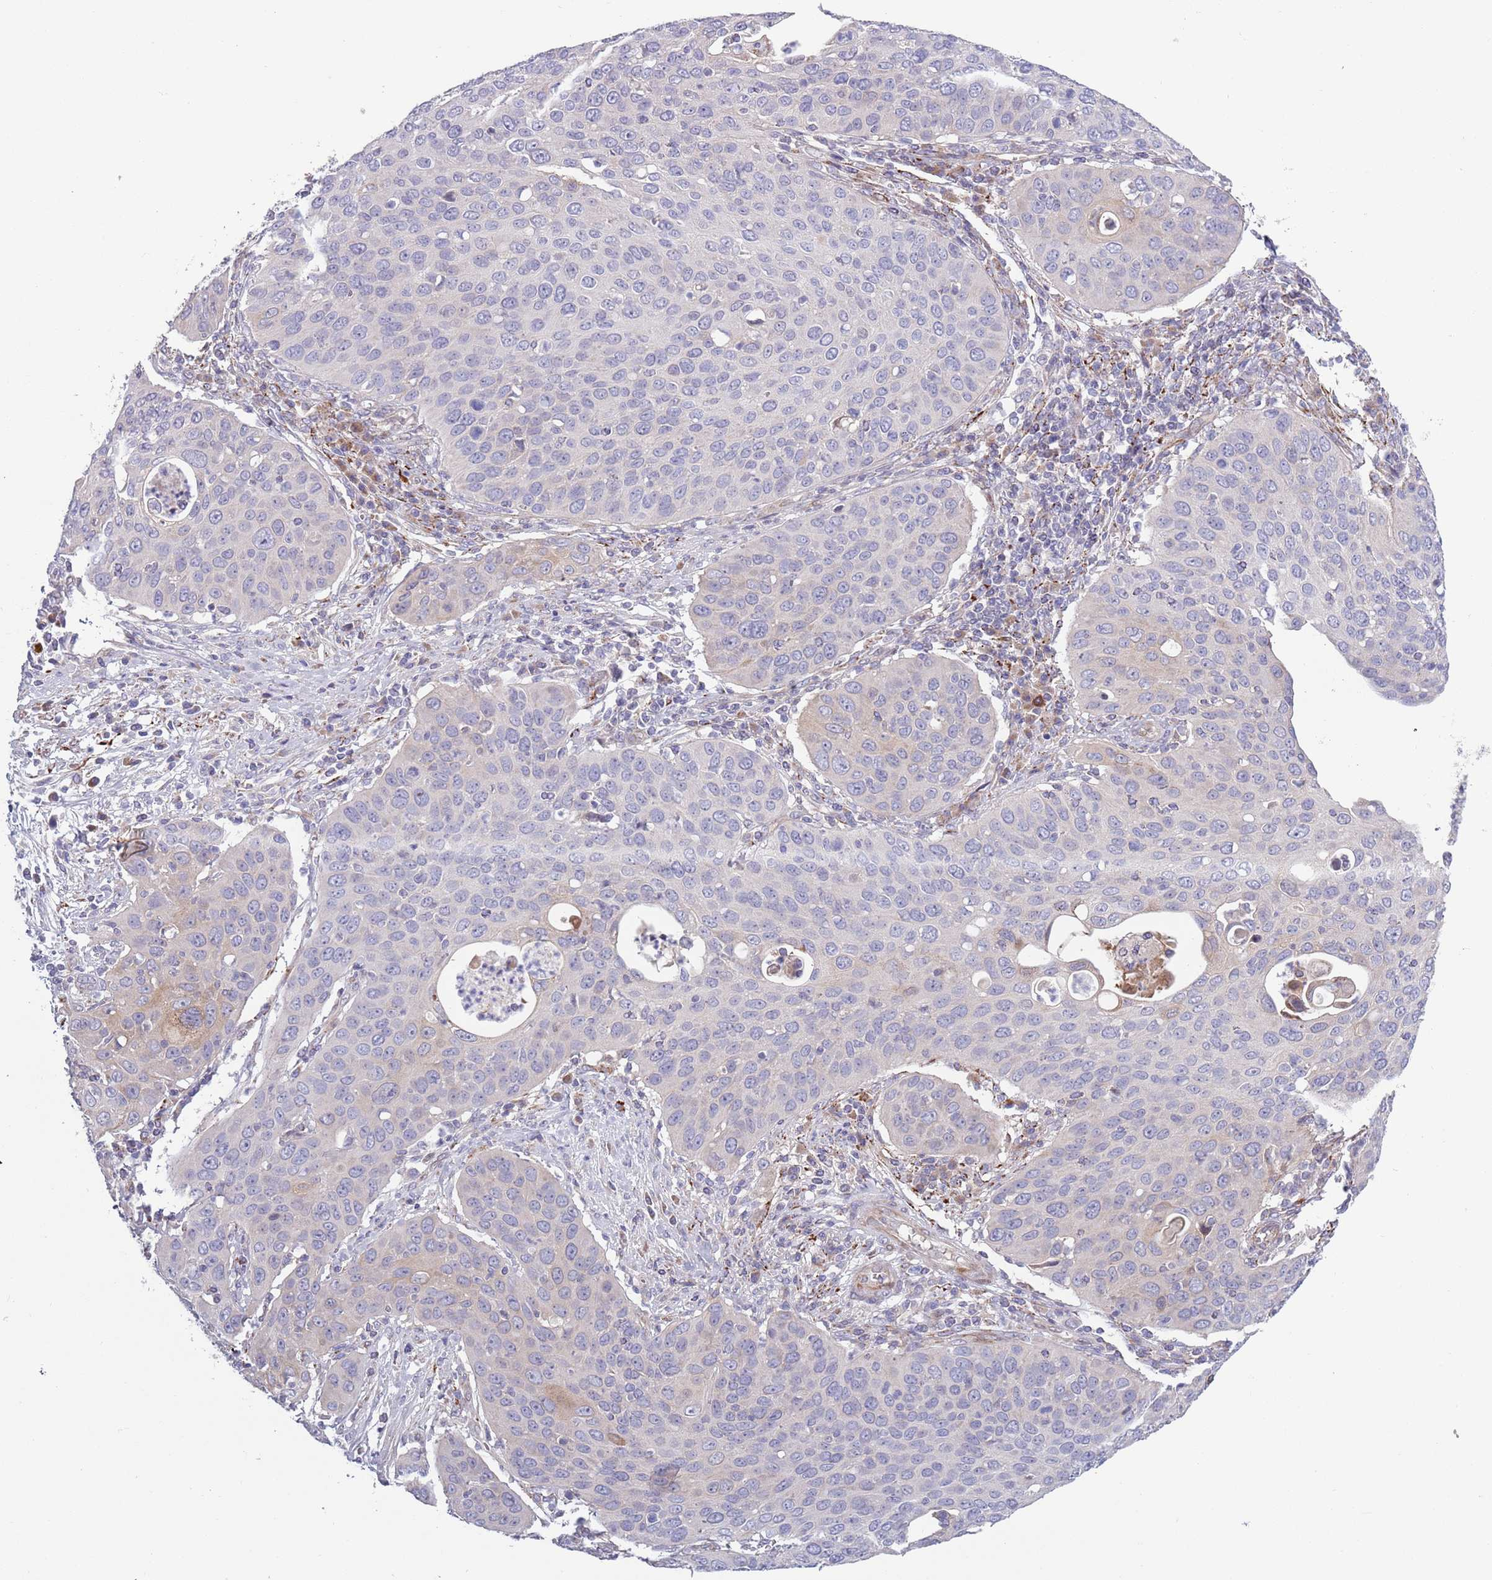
{"staining": {"intensity": "negative", "quantity": "none", "location": "none"}, "tissue": "cervical cancer", "cell_type": "Tumor cells", "image_type": "cancer", "snomed": [{"axis": "morphology", "description": "Squamous cell carcinoma, NOS"}, {"axis": "topography", "description": "Cervix"}], "caption": "Immunohistochemical staining of cervical cancer (squamous cell carcinoma) exhibits no significant staining in tumor cells.", "gene": "TYW1", "patient": {"sex": "female", "age": 36}}